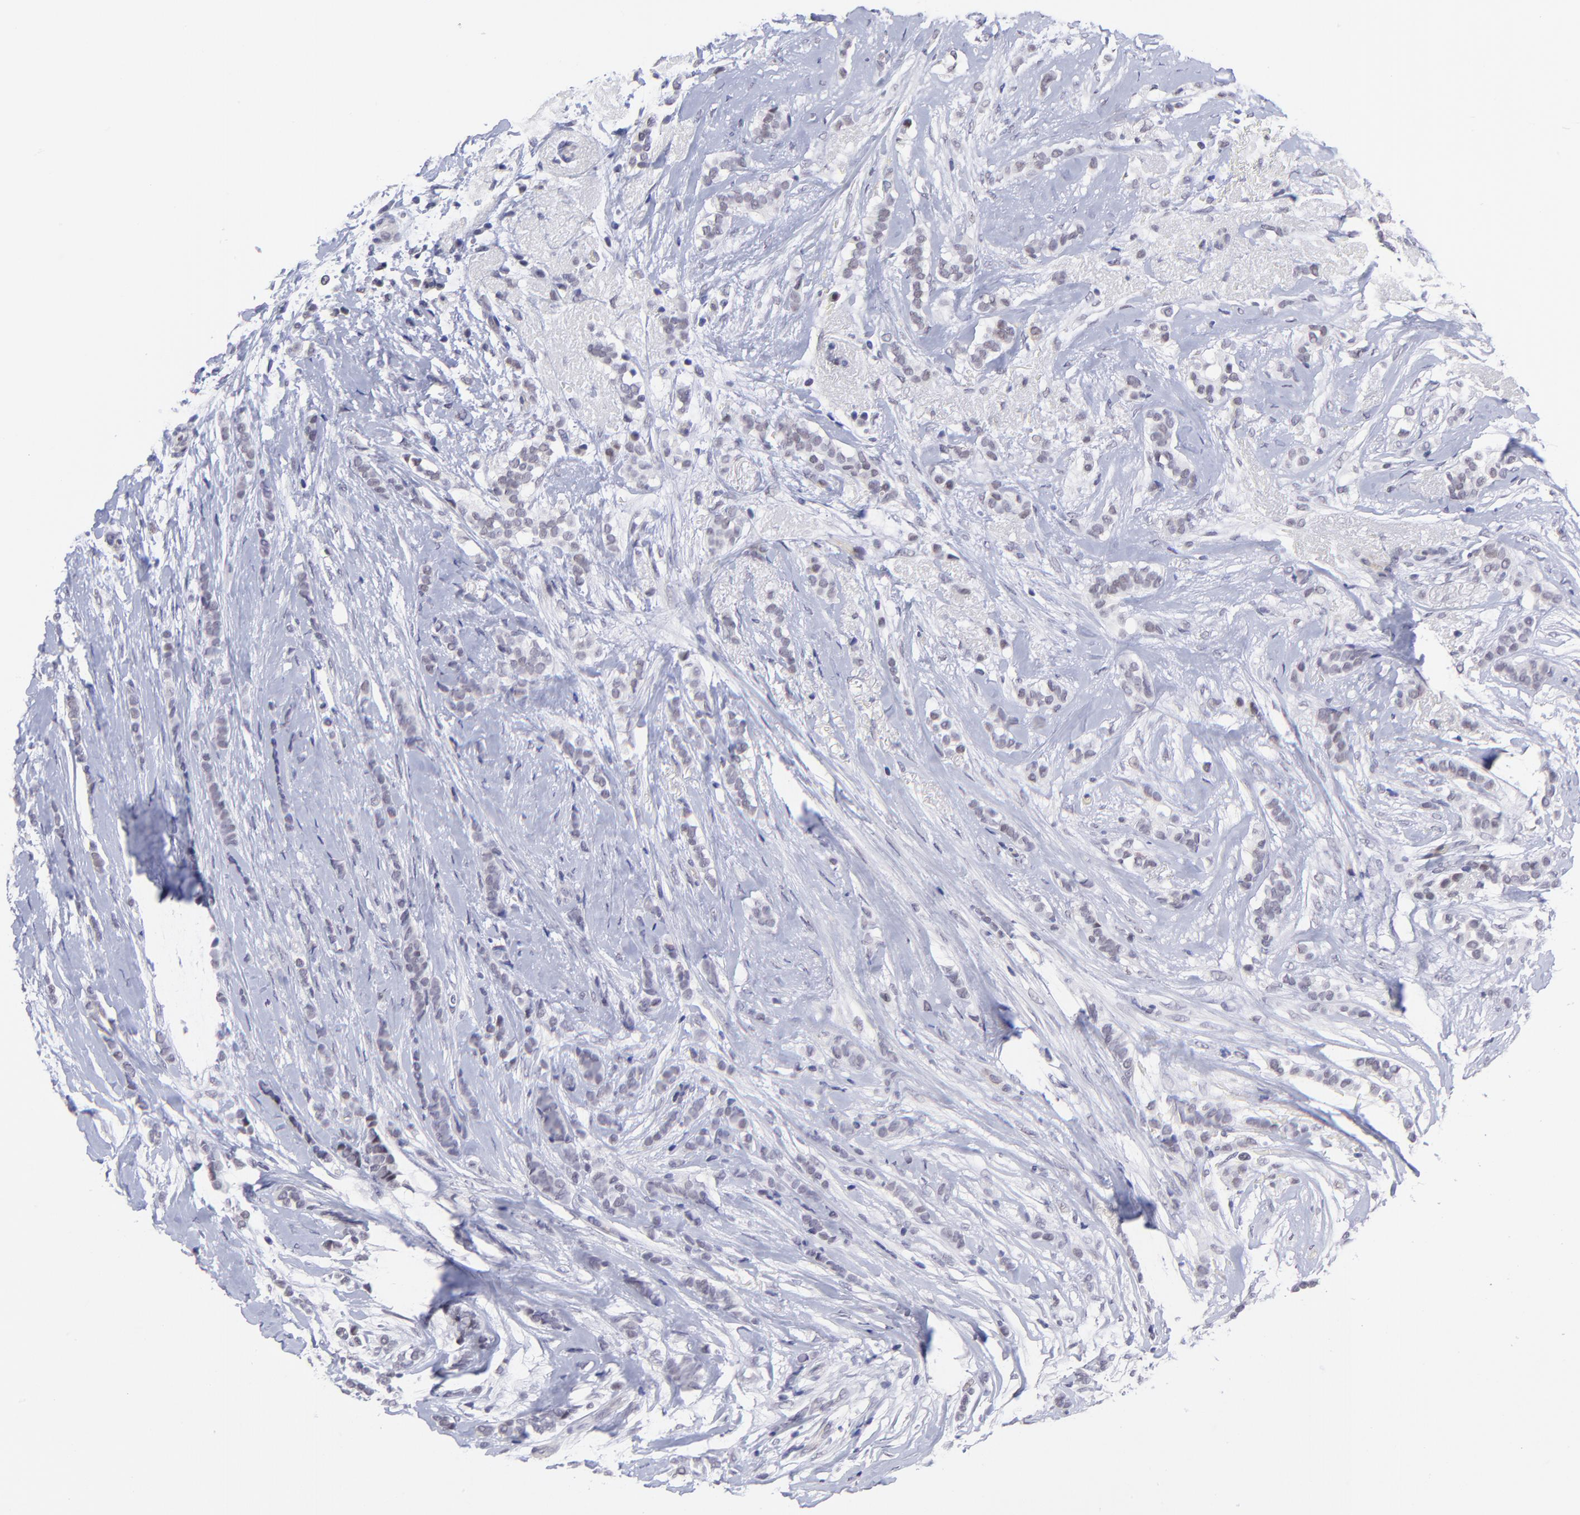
{"staining": {"intensity": "negative", "quantity": "none", "location": "none"}, "tissue": "breast cancer", "cell_type": "Tumor cells", "image_type": "cancer", "snomed": [{"axis": "morphology", "description": "Duct carcinoma"}, {"axis": "topography", "description": "Breast"}], "caption": "This is an immunohistochemistry (IHC) micrograph of human breast invasive ductal carcinoma. There is no expression in tumor cells.", "gene": "SOX6", "patient": {"sex": "female", "age": 50}}